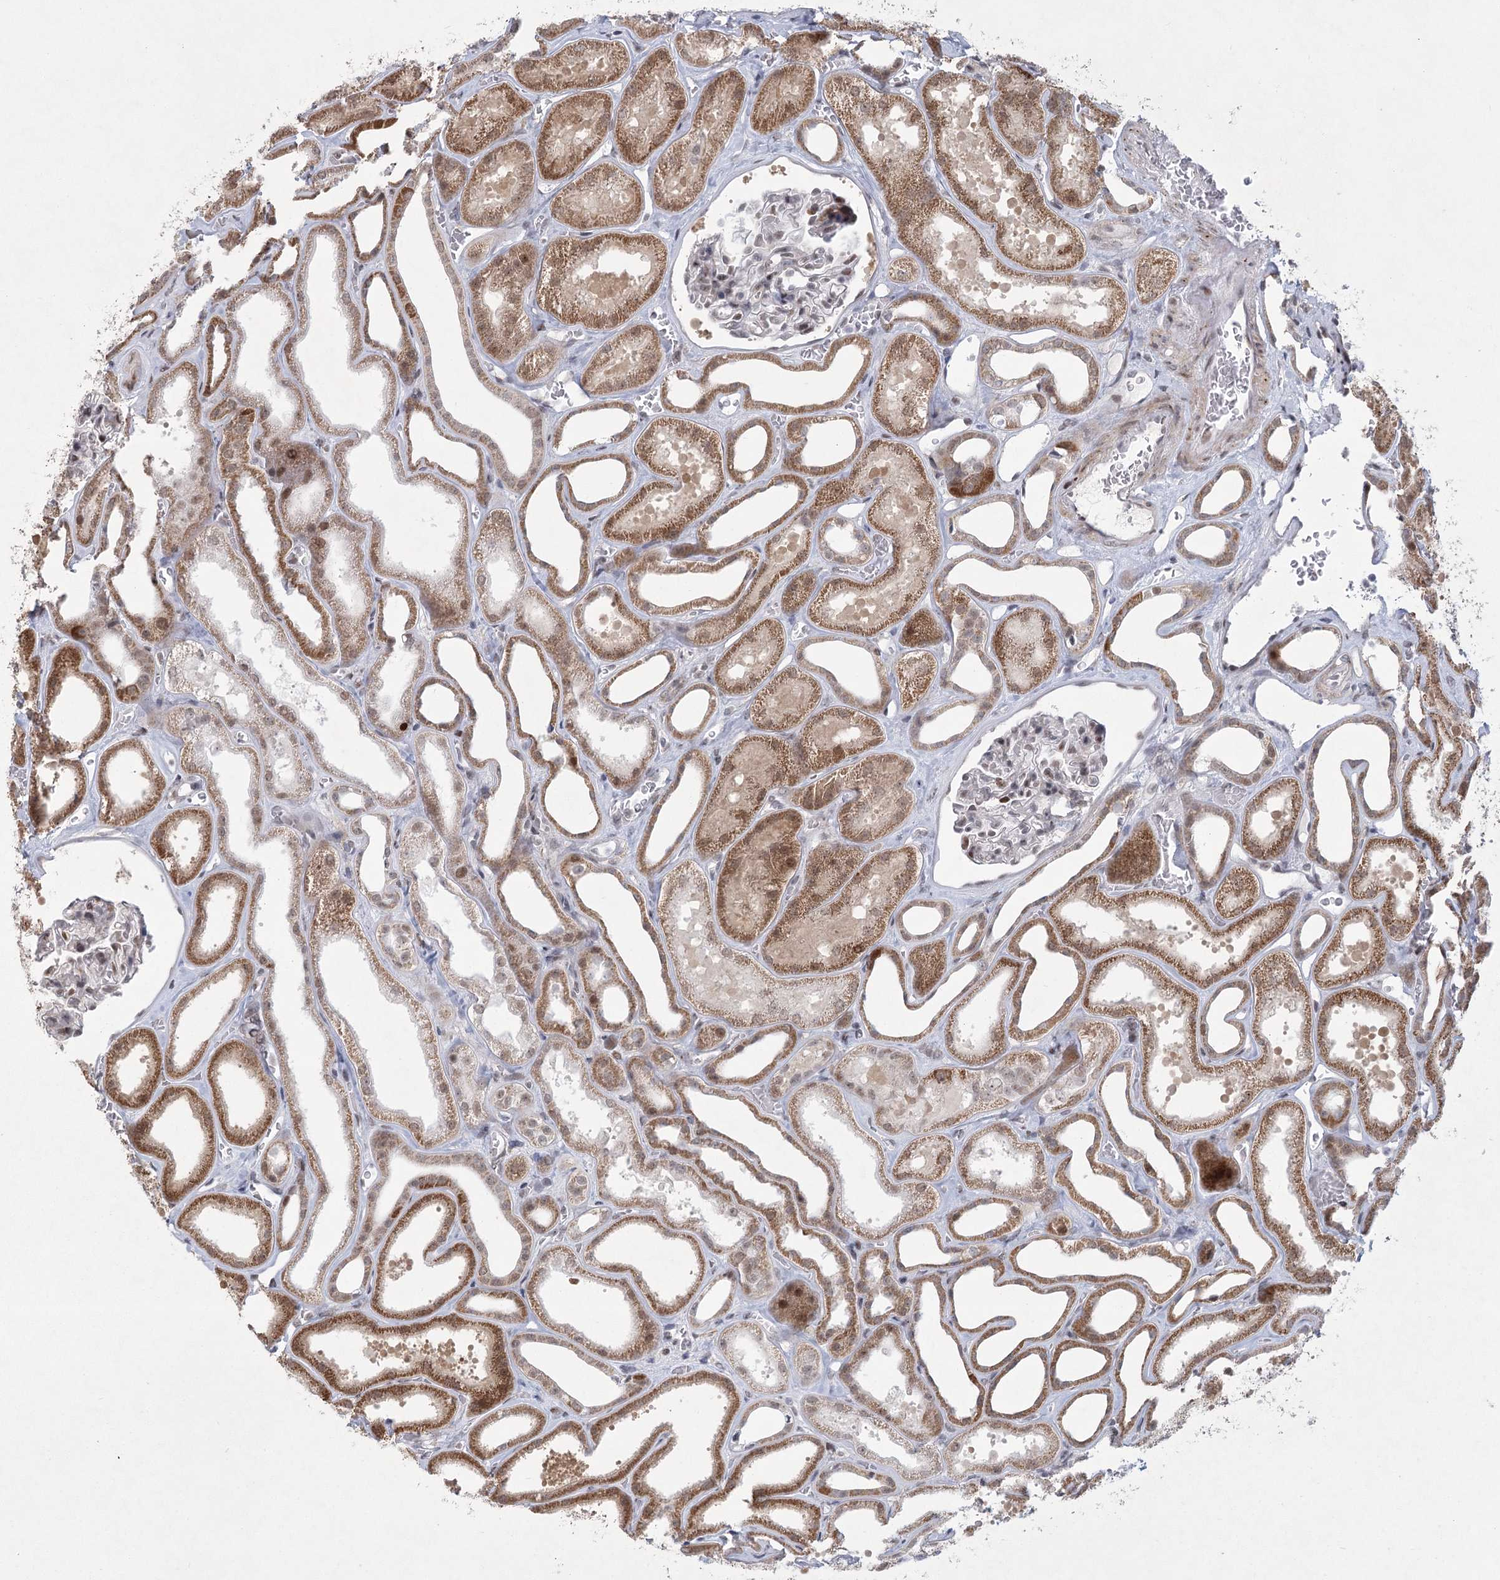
{"staining": {"intensity": "moderate", "quantity": "<25%", "location": "nuclear"}, "tissue": "kidney", "cell_type": "Cells in glomeruli", "image_type": "normal", "snomed": [{"axis": "morphology", "description": "Normal tissue, NOS"}, {"axis": "morphology", "description": "Adenocarcinoma, NOS"}, {"axis": "topography", "description": "Kidney"}], "caption": "Protein staining of unremarkable kidney displays moderate nuclear positivity in about <25% of cells in glomeruli.", "gene": "CIB4", "patient": {"sex": "female", "age": 68}}